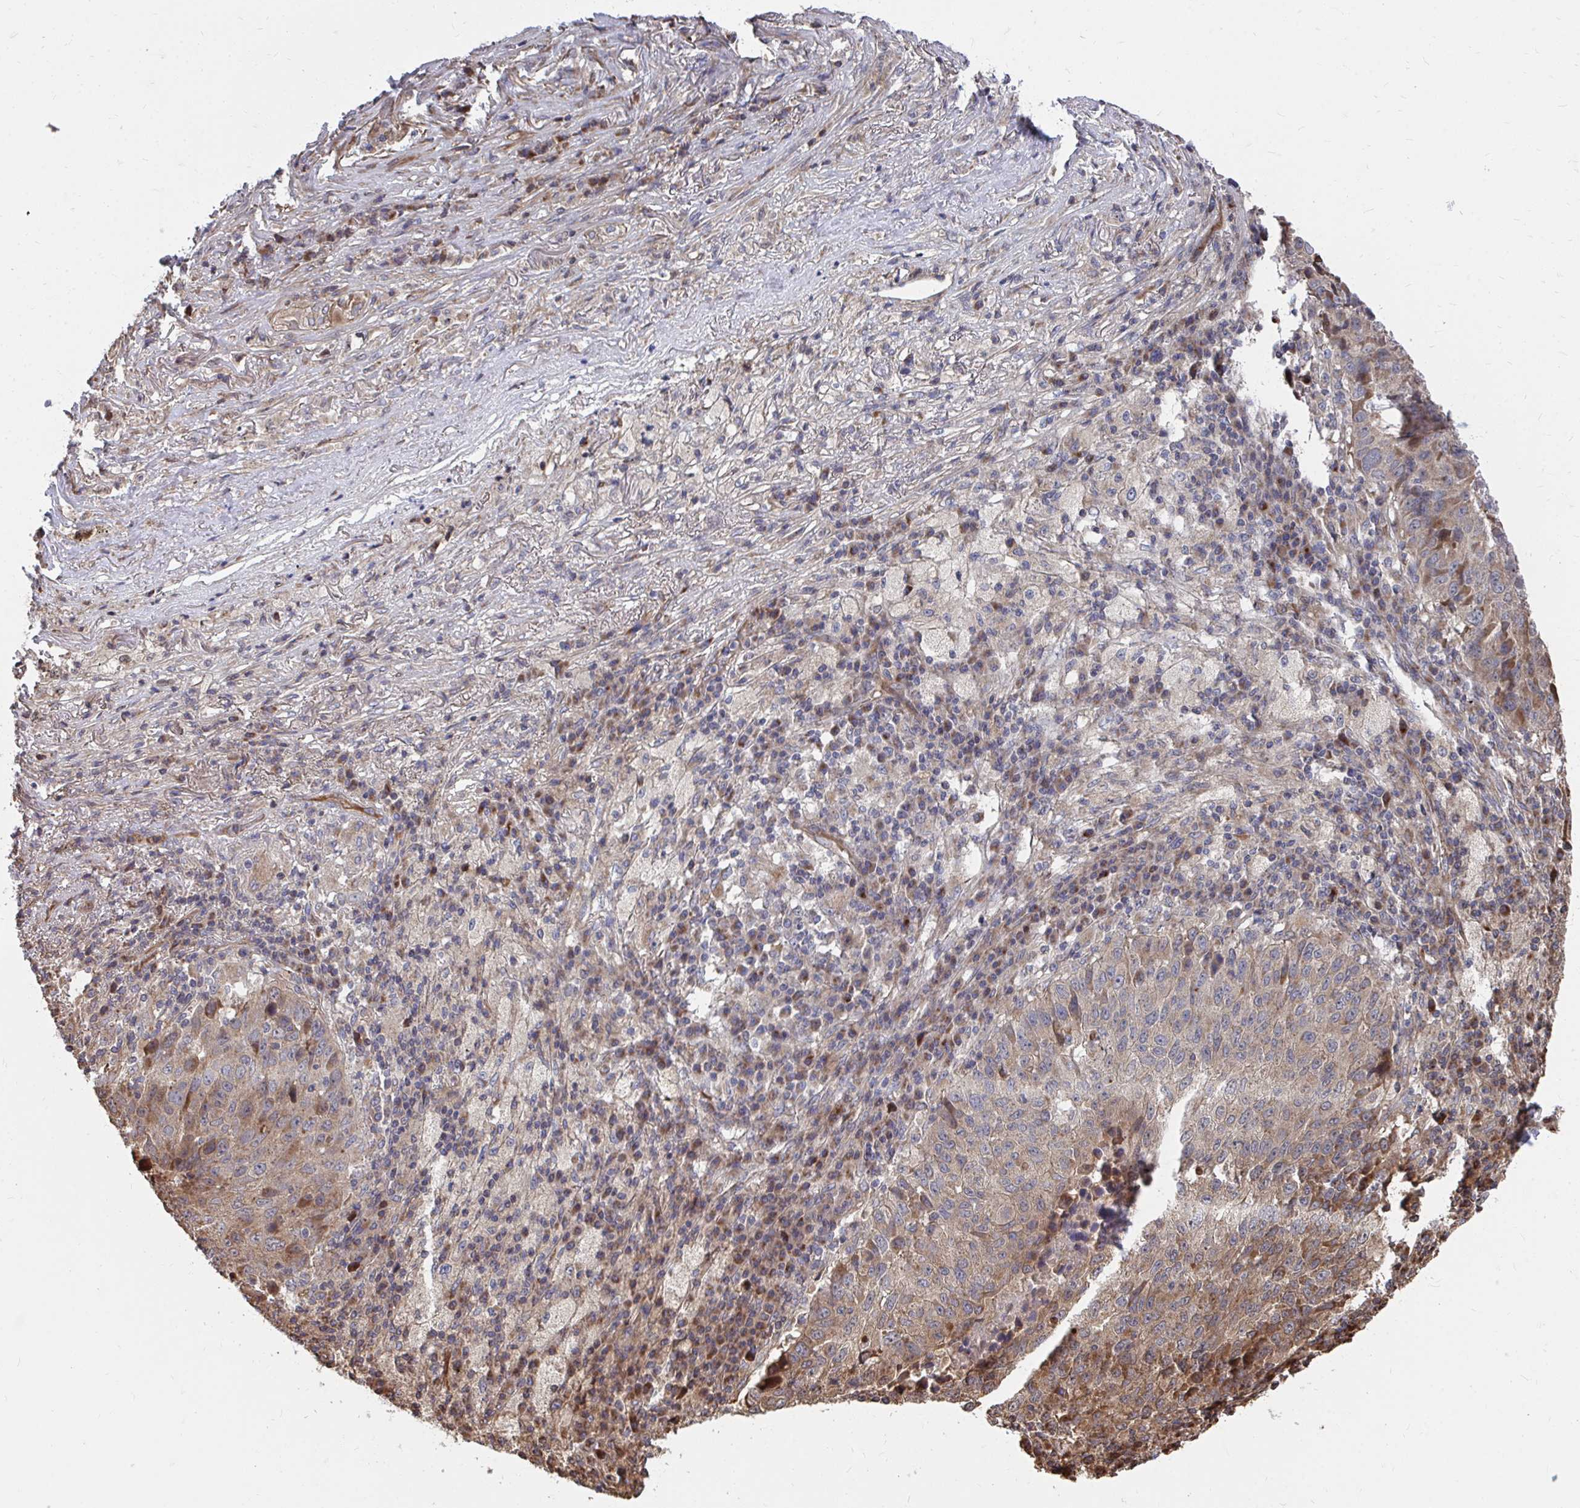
{"staining": {"intensity": "moderate", "quantity": "25%-75%", "location": "cytoplasmic/membranous"}, "tissue": "lung cancer", "cell_type": "Tumor cells", "image_type": "cancer", "snomed": [{"axis": "morphology", "description": "Squamous cell carcinoma, NOS"}, {"axis": "topography", "description": "Lung"}], "caption": "About 25%-75% of tumor cells in human lung cancer reveal moderate cytoplasmic/membranous protein positivity as visualized by brown immunohistochemical staining.", "gene": "FAM89A", "patient": {"sex": "male", "age": 73}}